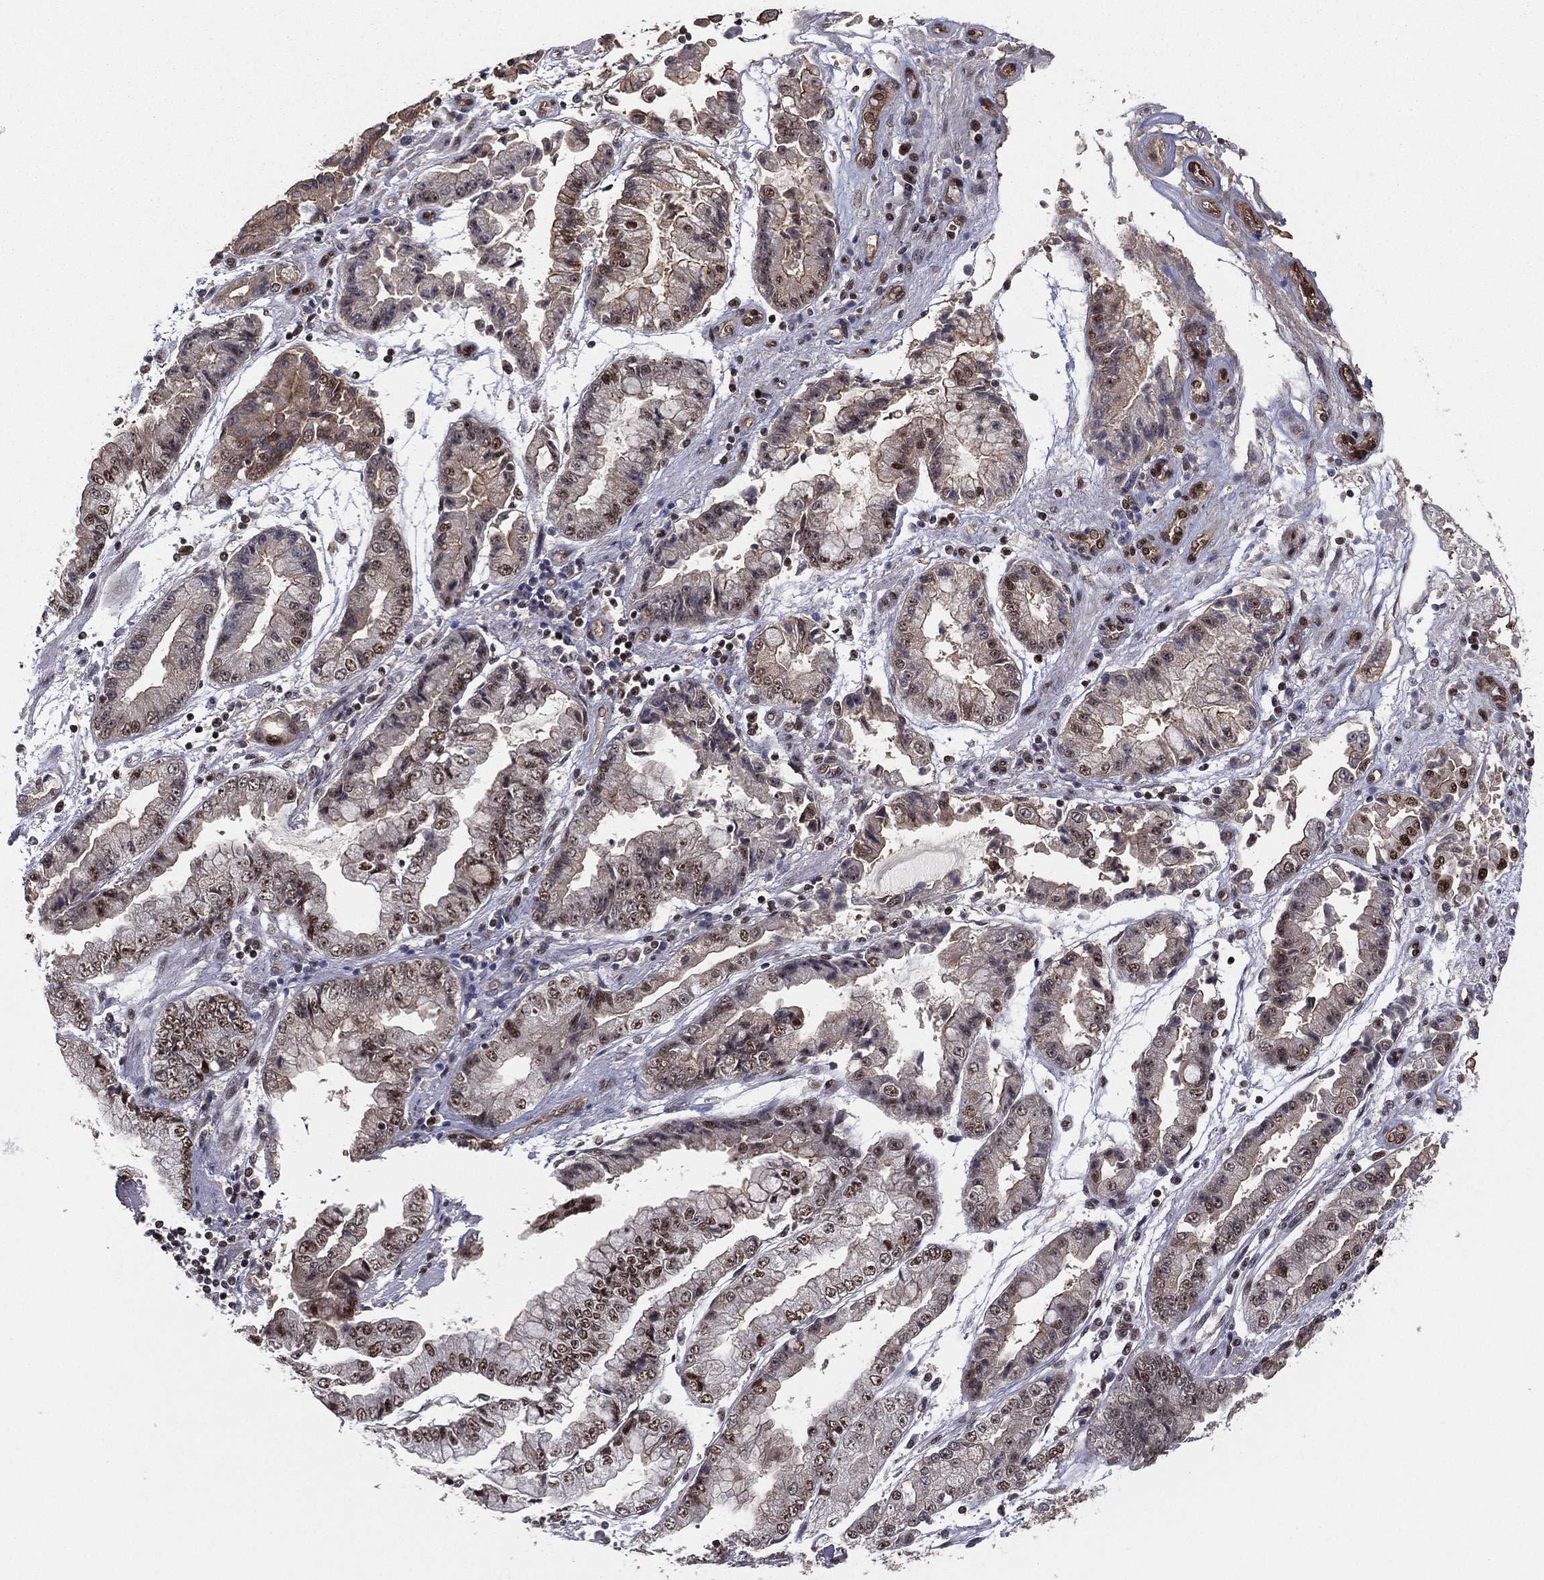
{"staining": {"intensity": "strong", "quantity": "25%-75%", "location": "nuclear"}, "tissue": "stomach cancer", "cell_type": "Tumor cells", "image_type": "cancer", "snomed": [{"axis": "morphology", "description": "Adenocarcinoma, NOS"}, {"axis": "topography", "description": "Stomach, upper"}], "caption": "Adenocarcinoma (stomach) stained with DAB (3,3'-diaminobenzidine) immunohistochemistry (IHC) reveals high levels of strong nuclear expression in about 25%-75% of tumor cells. Nuclei are stained in blue.", "gene": "GPALPP1", "patient": {"sex": "female", "age": 74}}